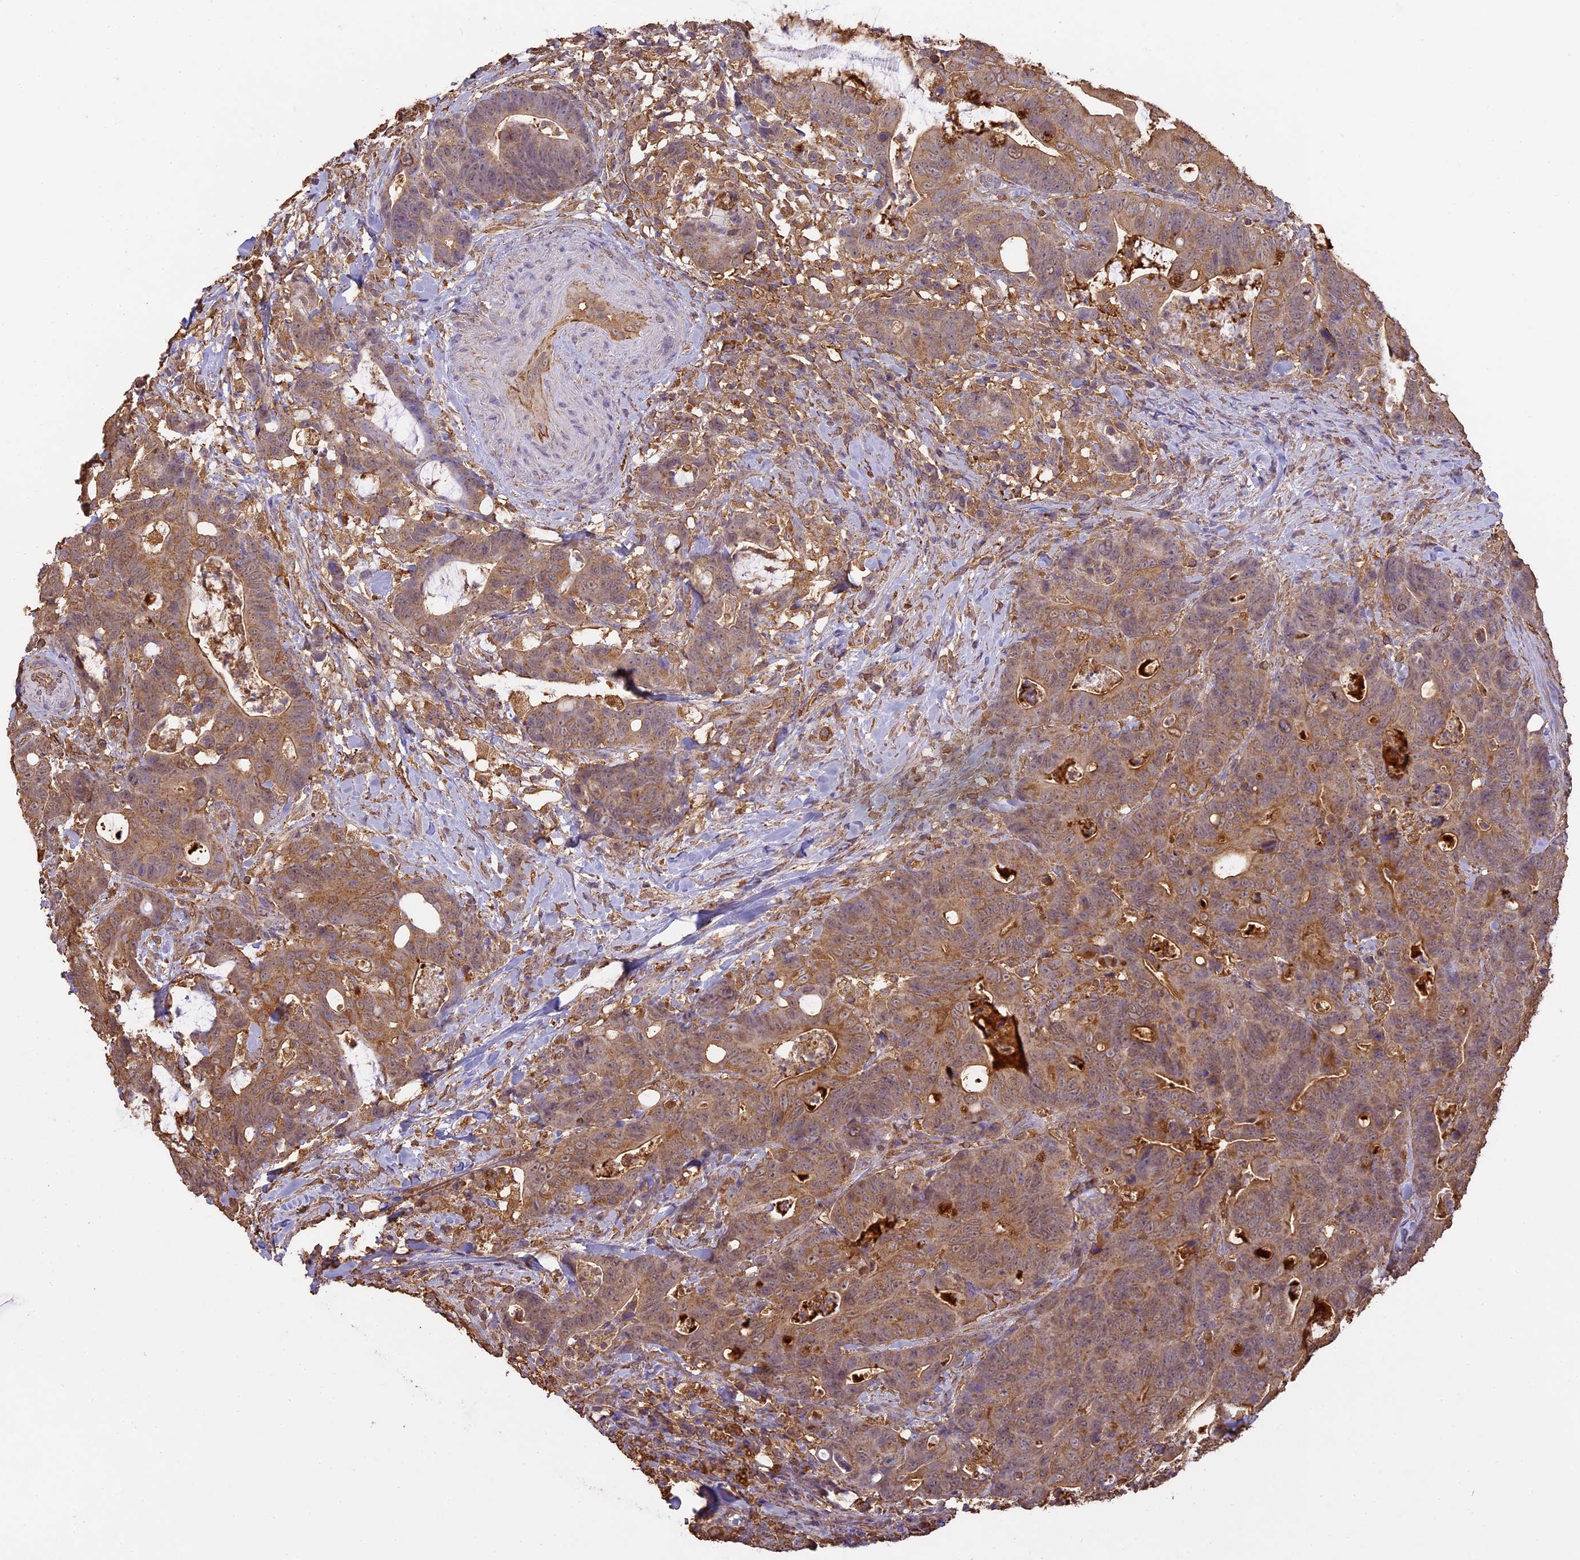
{"staining": {"intensity": "moderate", "quantity": ">75%", "location": "cytoplasmic/membranous"}, "tissue": "colorectal cancer", "cell_type": "Tumor cells", "image_type": "cancer", "snomed": [{"axis": "morphology", "description": "Adenocarcinoma, NOS"}, {"axis": "topography", "description": "Colon"}], "caption": "A medium amount of moderate cytoplasmic/membranous expression is identified in about >75% of tumor cells in adenocarcinoma (colorectal) tissue.", "gene": "ARHGAP19", "patient": {"sex": "female", "age": 82}}